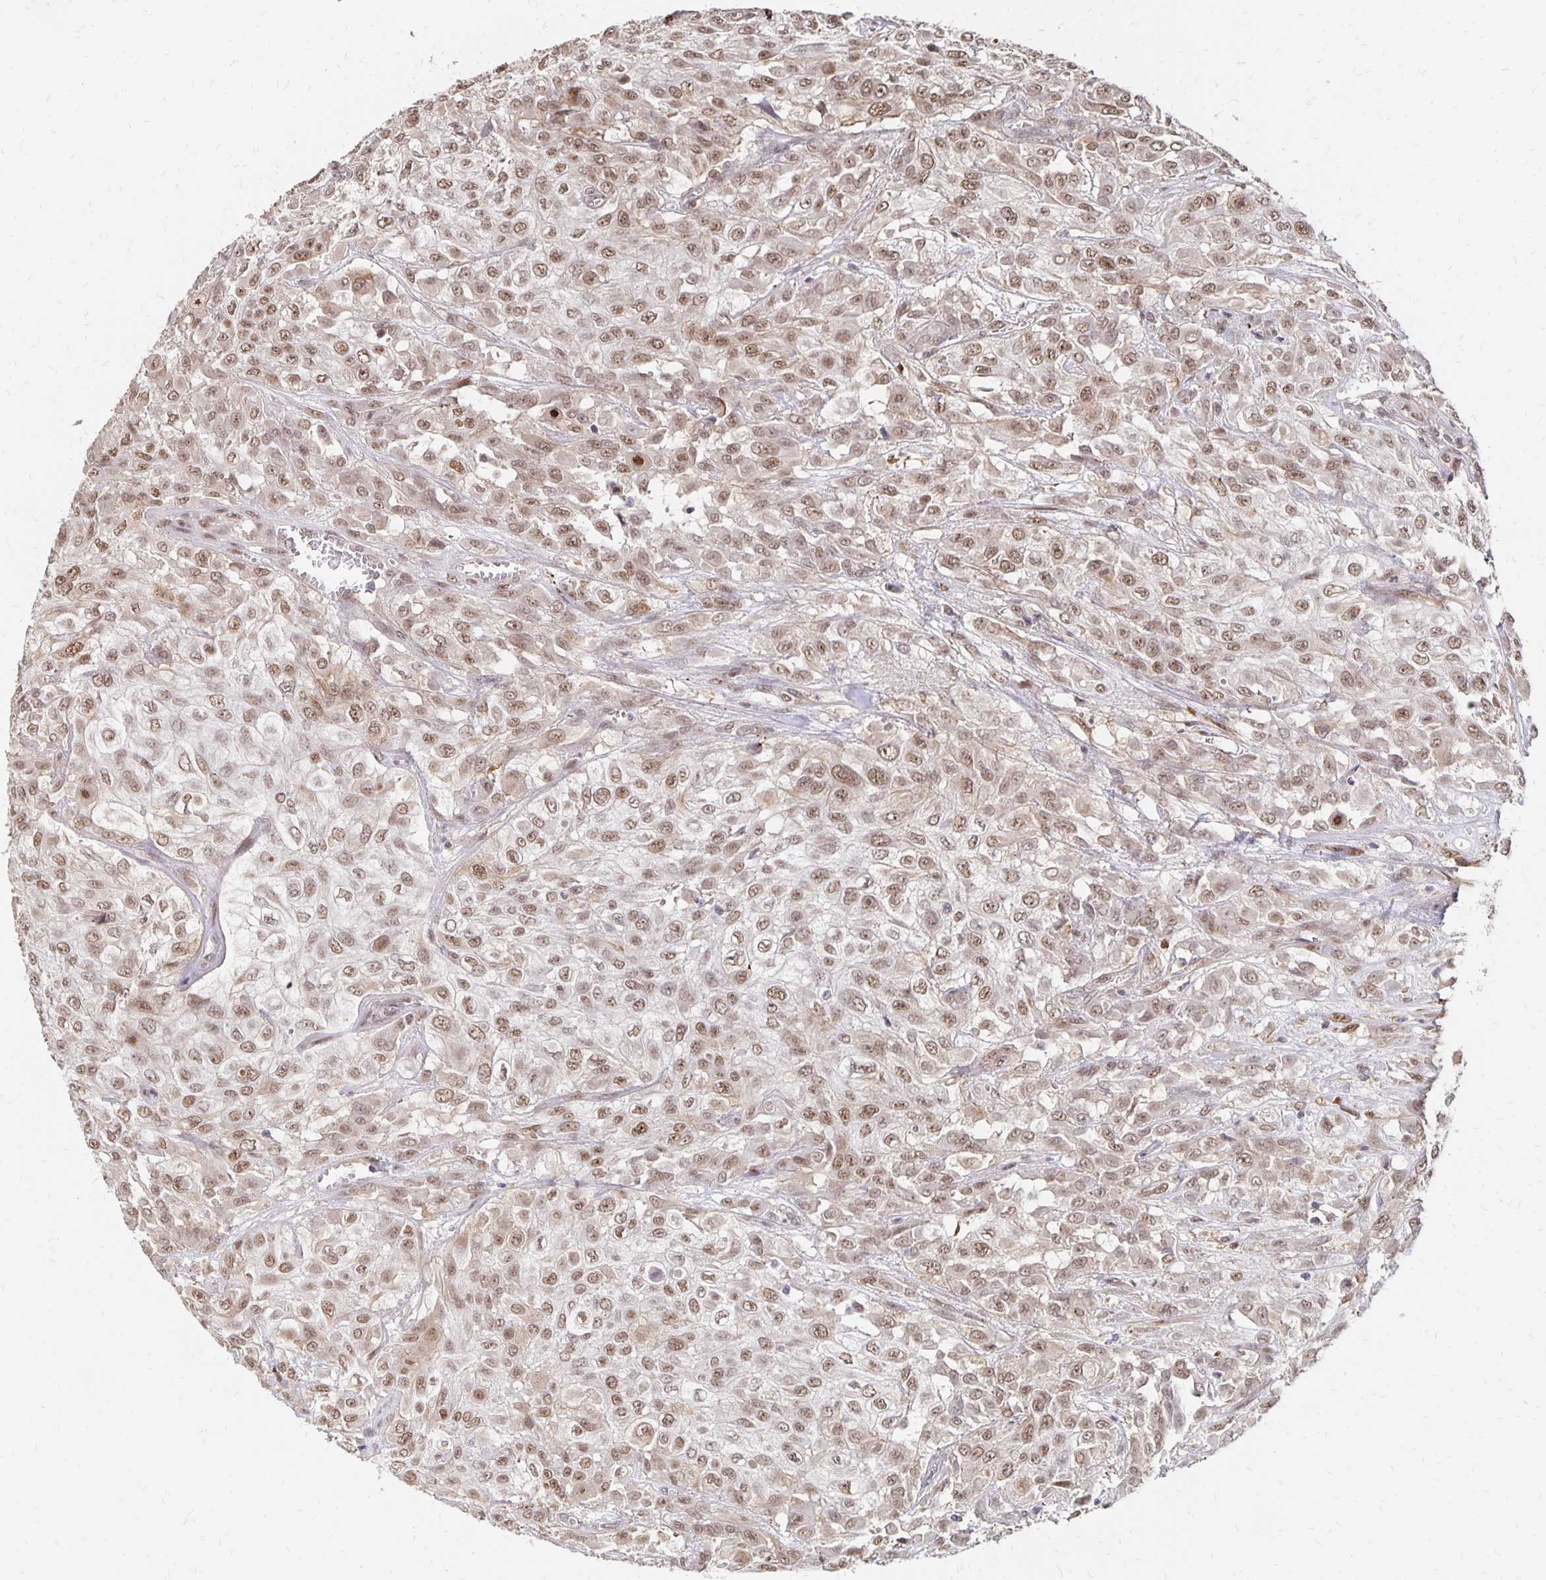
{"staining": {"intensity": "moderate", "quantity": ">75%", "location": "nuclear"}, "tissue": "urothelial cancer", "cell_type": "Tumor cells", "image_type": "cancer", "snomed": [{"axis": "morphology", "description": "Urothelial carcinoma, High grade"}, {"axis": "topography", "description": "Urinary bladder"}], "caption": "Tumor cells show moderate nuclear positivity in approximately >75% of cells in urothelial carcinoma (high-grade).", "gene": "CLASRP", "patient": {"sex": "male", "age": 57}}